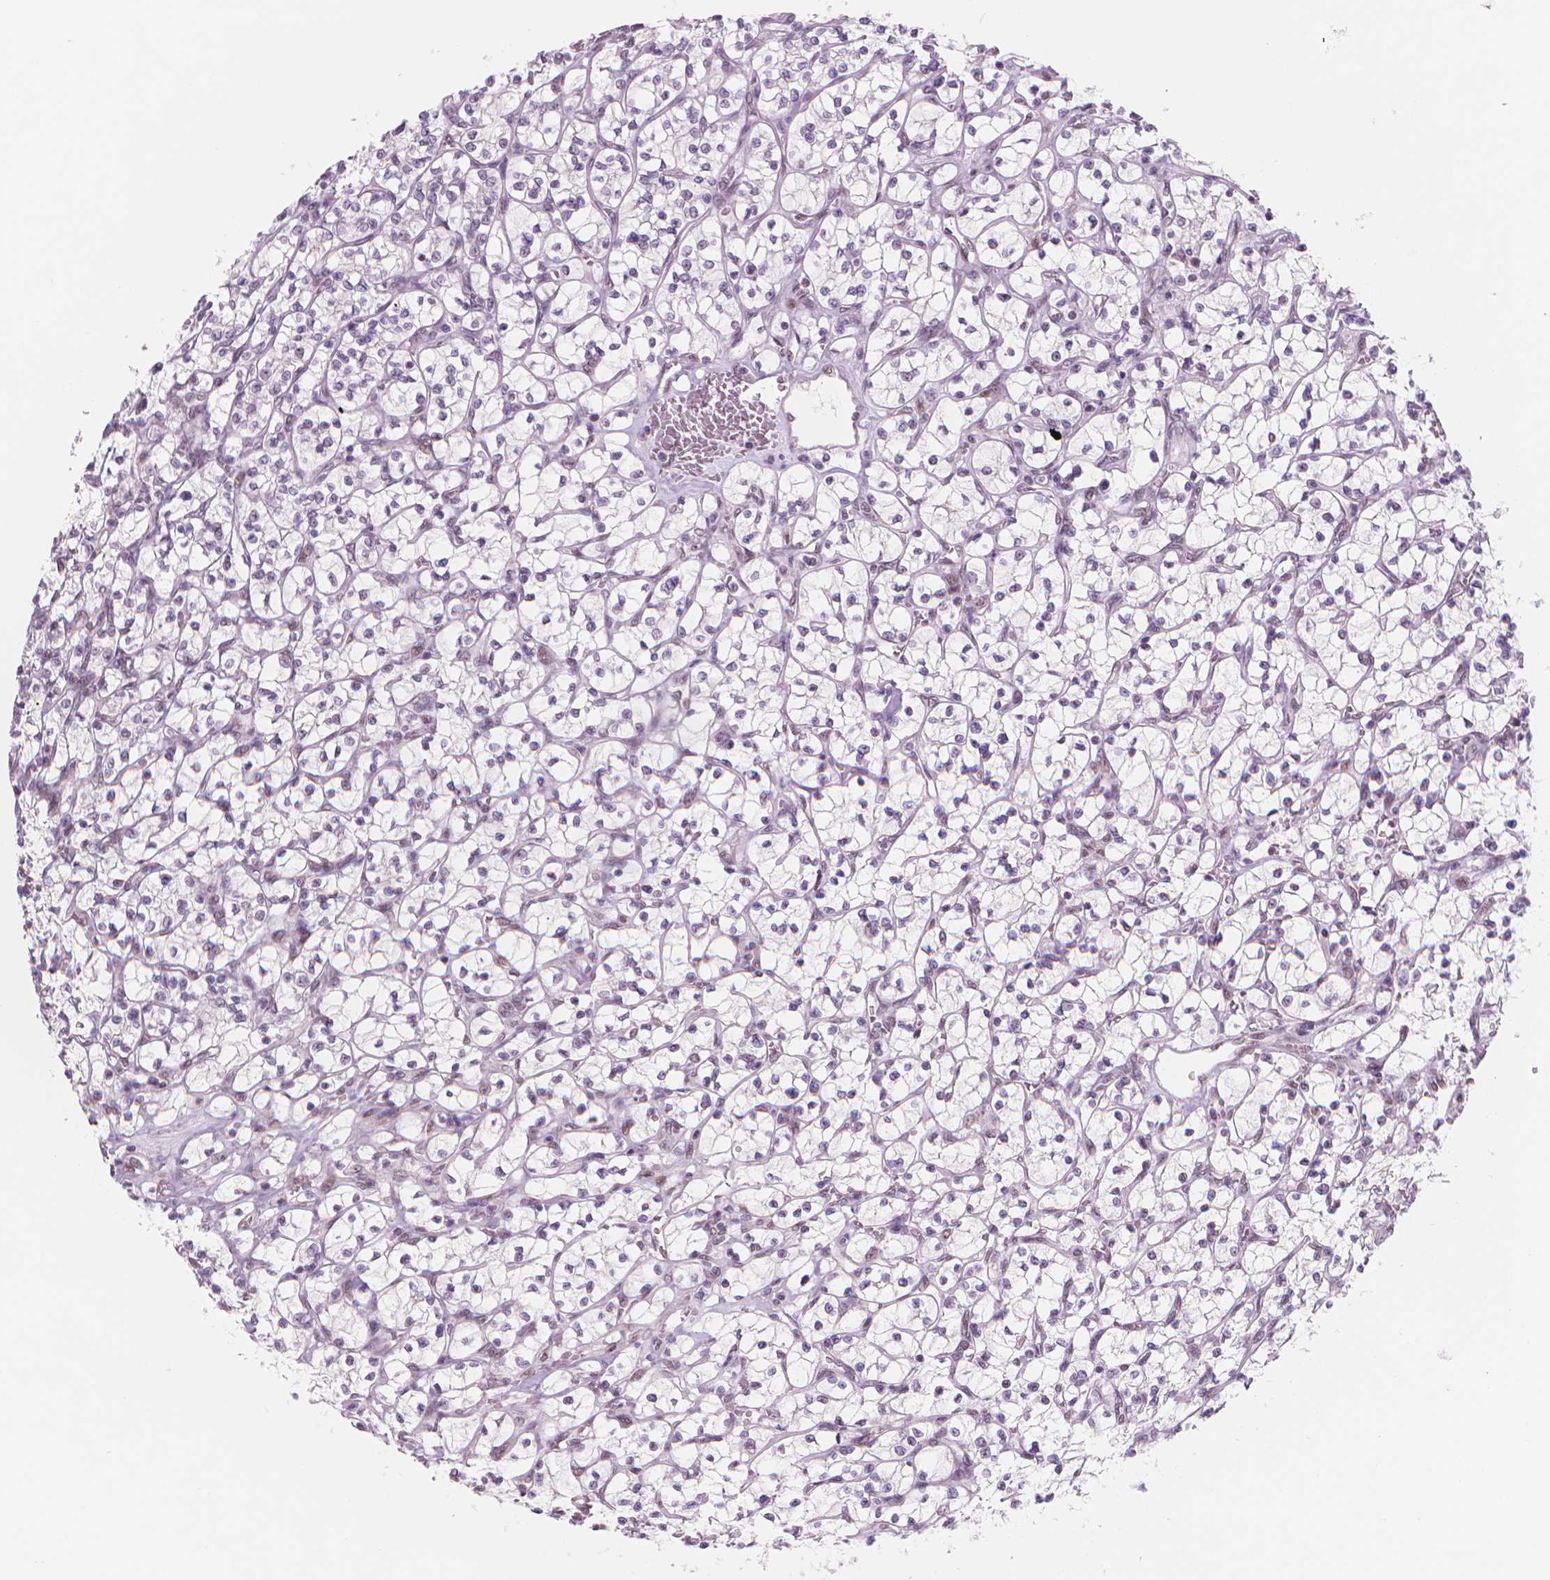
{"staining": {"intensity": "negative", "quantity": "none", "location": "none"}, "tissue": "renal cancer", "cell_type": "Tumor cells", "image_type": "cancer", "snomed": [{"axis": "morphology", "description": "Adenocarcinoma, NOS"}, {"axis": "topography", "description": "Kidney"}], "caption": "IHC of human renal cancer shows no staining in tumor cells. (IHC, brightfield microscopy, high magnification).", "gene": "POLR3D", "patient": {"sex": "female", "age": 64}}